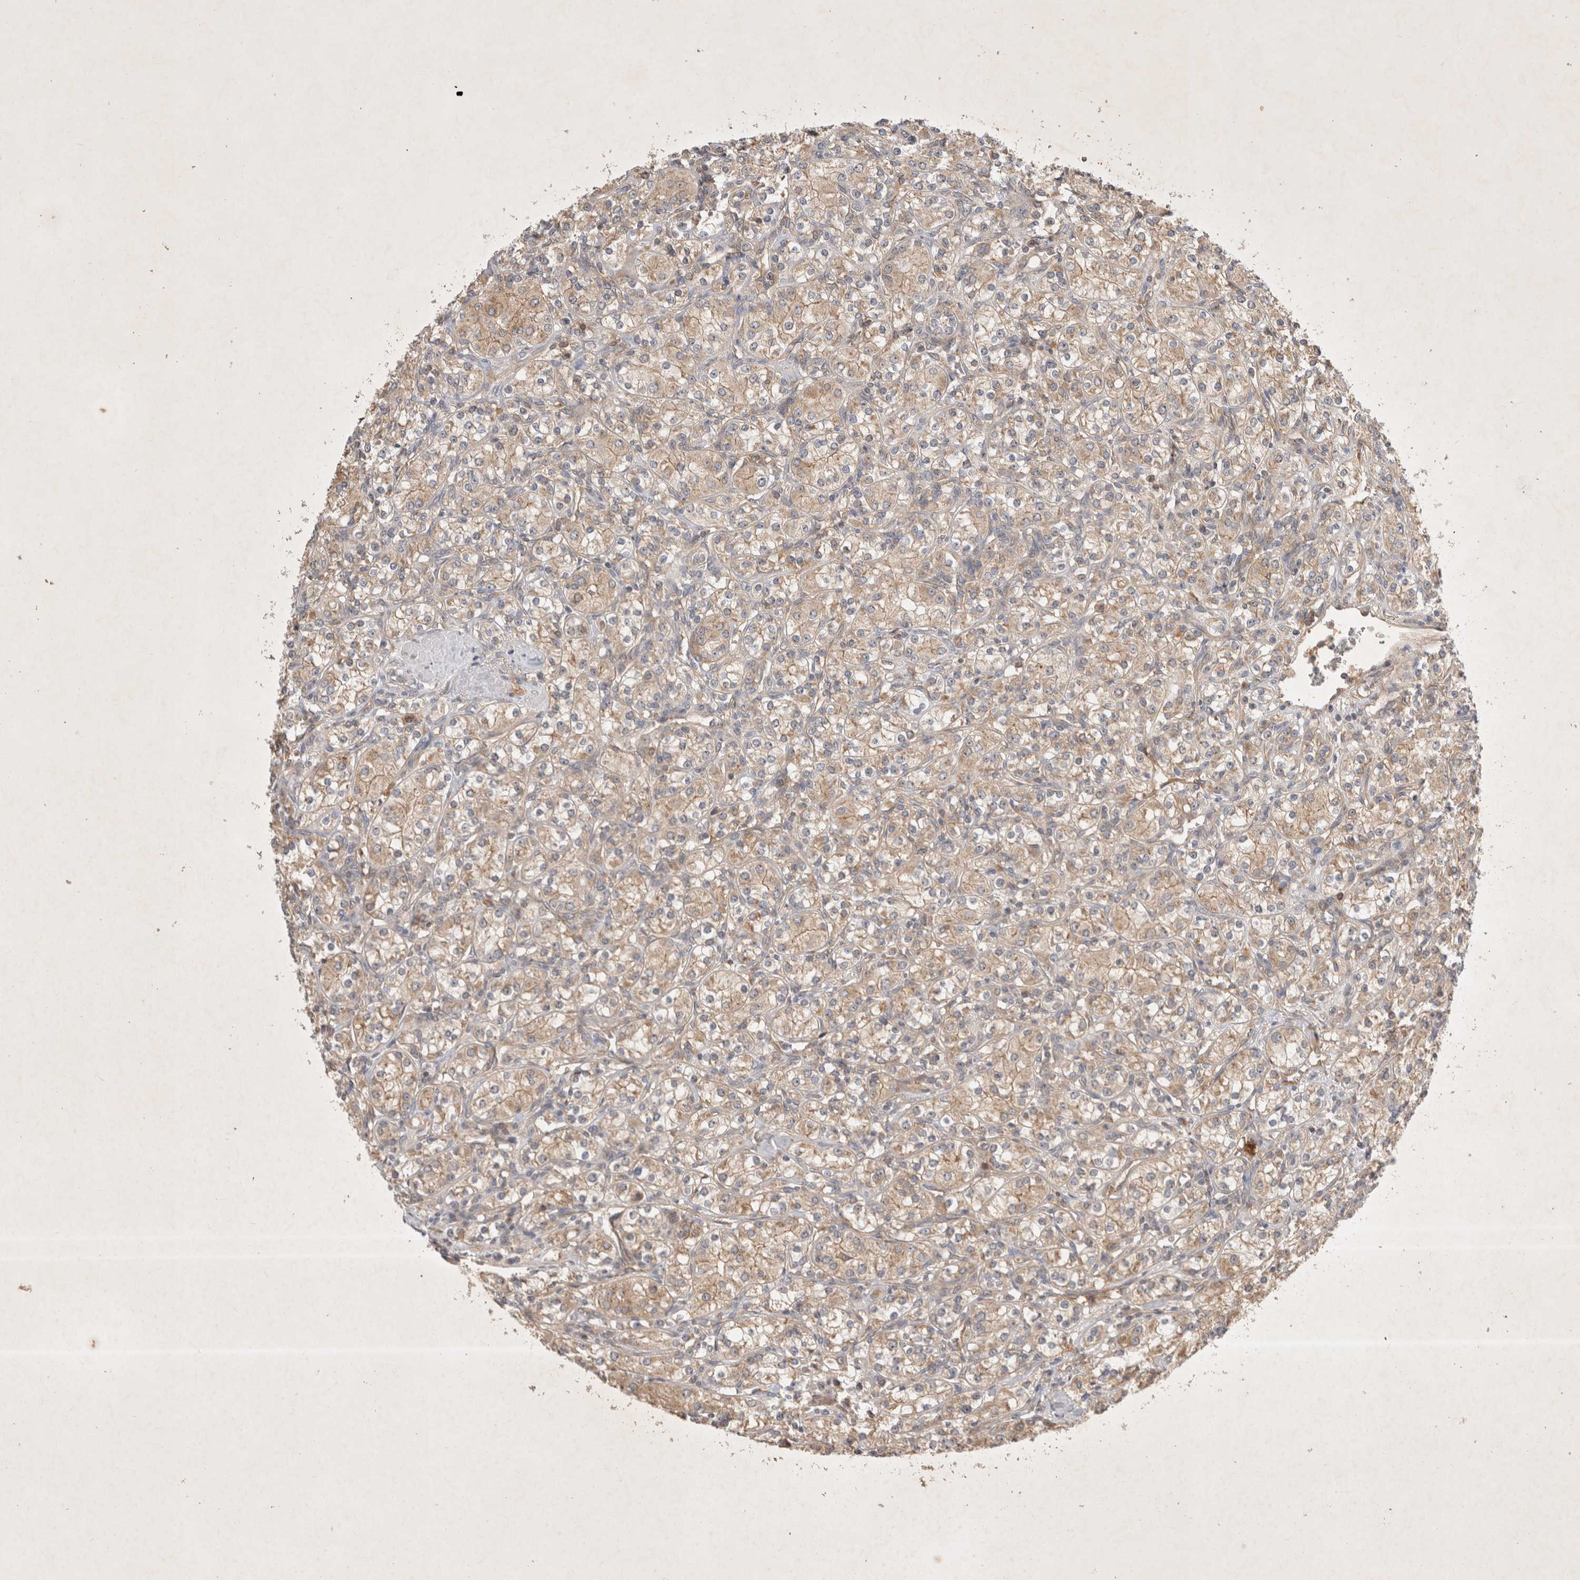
{"staining": {"intensity": "weak", "quantity": ">75%", "location": "cytoplasmic/membranous"}, "tissue": "renal cancer", "cell_type": "Tumor cells", "image_type": "cancer", "snomed": [{"axis": "morphology", "description": "Adenocarcinoma, NOS"}, {"axis": "topography", "description": "Kidney"}], "caption": "Weak cytoplasmic/membranous positivity is present in approximately >75% of tumor cells in adenocarcinoma (renal). The protein of interest is shown in brown color, while the nuclei are stained blue.", "gene": "YES1", "patient": {"sex": "male", "age": 77}}